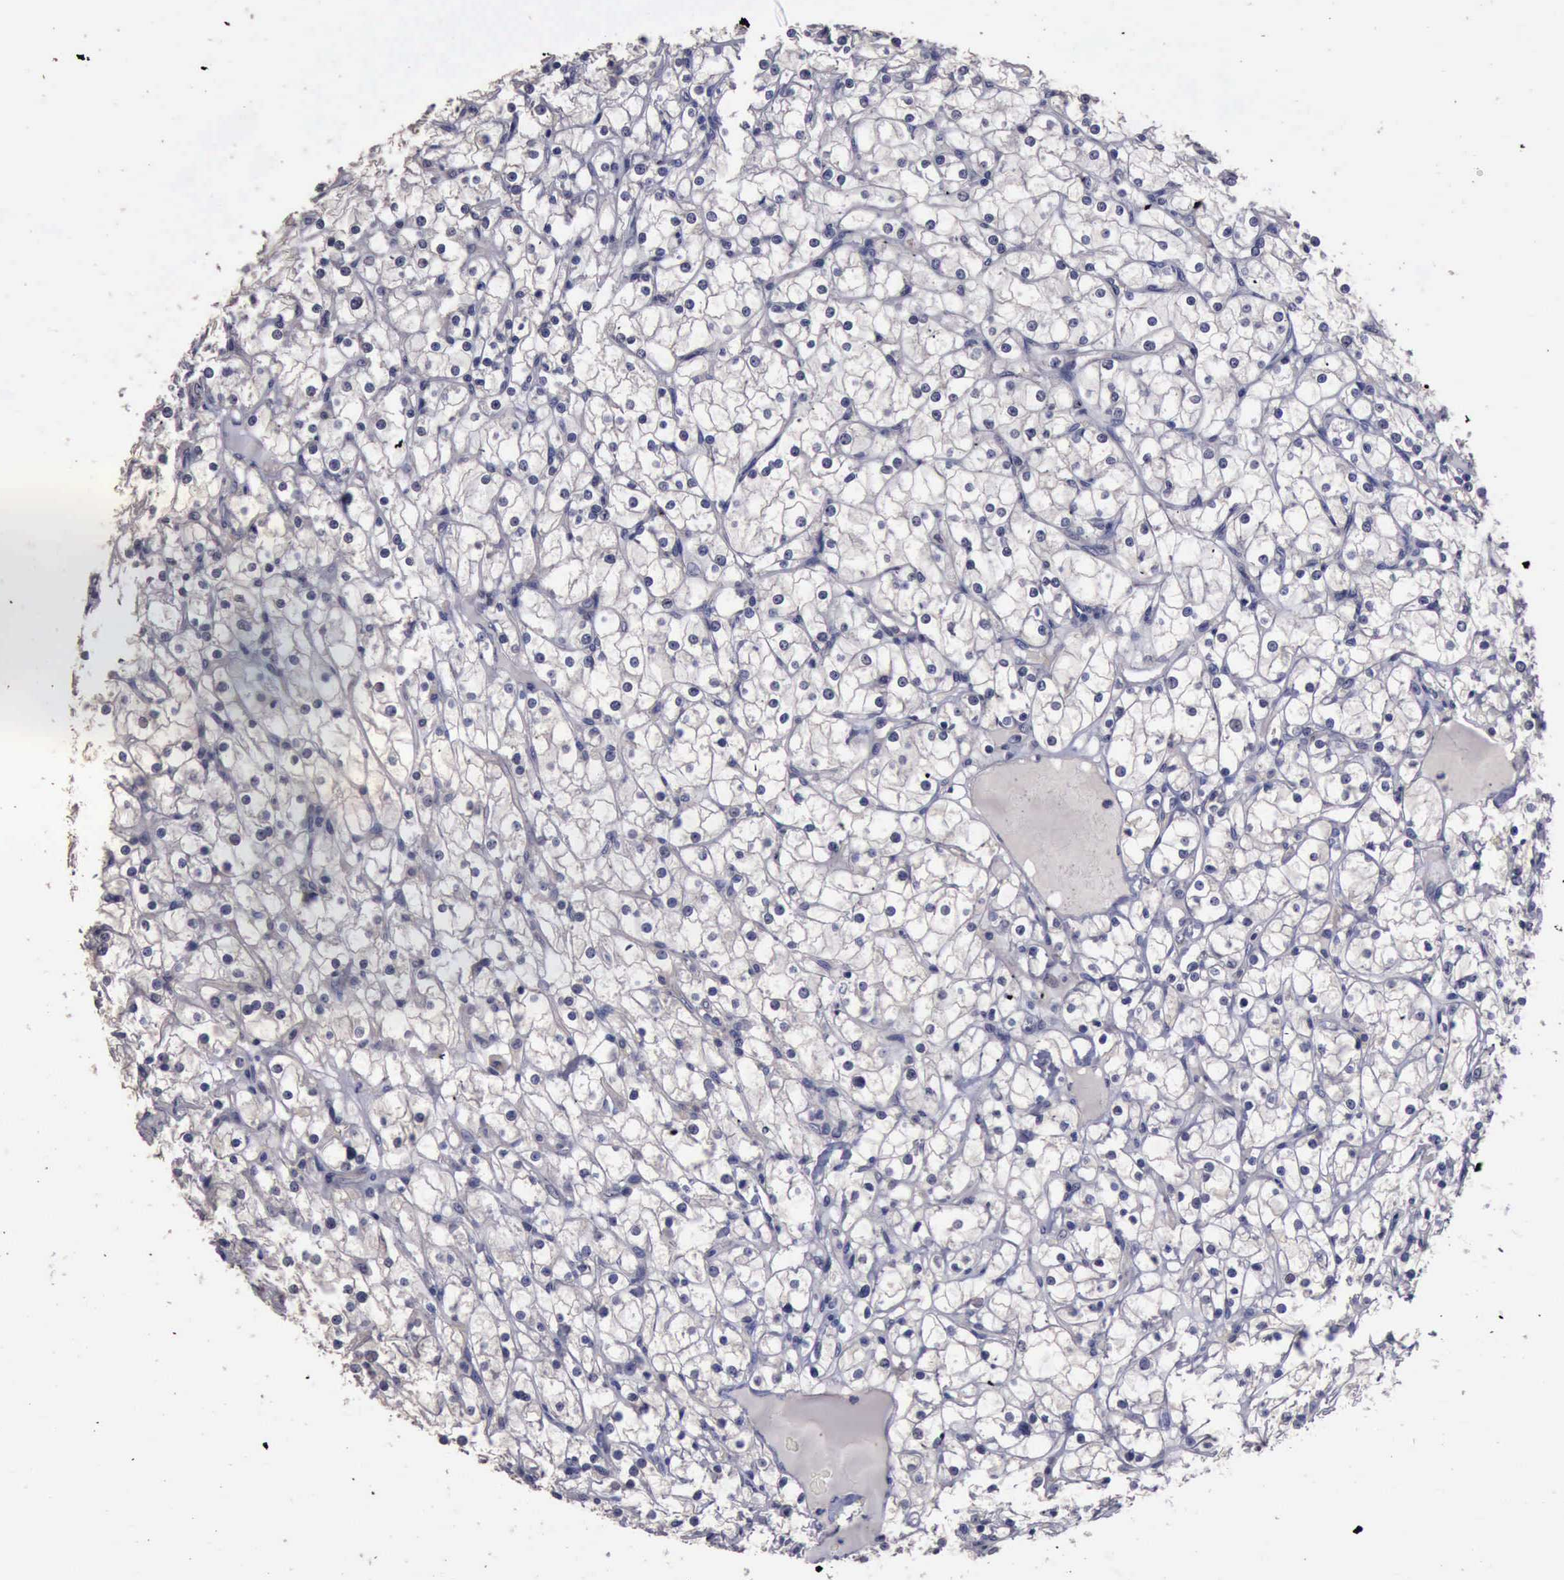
{"staining": {"intensity": "negative", "quantity": "none", "location": "none"}, "tissue": "renal cancer", "cell_type": "Tumor cells", "image_type": "cancer", "snomed": [{"axis": "morphology", "description": "Adenocarcinoma, NOS"}, {"axis": "topography", "description": "Kidney"}], "caption": "Immunohistochemical staining of human renal cancer shows no significant positivity in tumor cells.", "gene": "CRKL", "patient": {"sex": "female", "age": 73}}